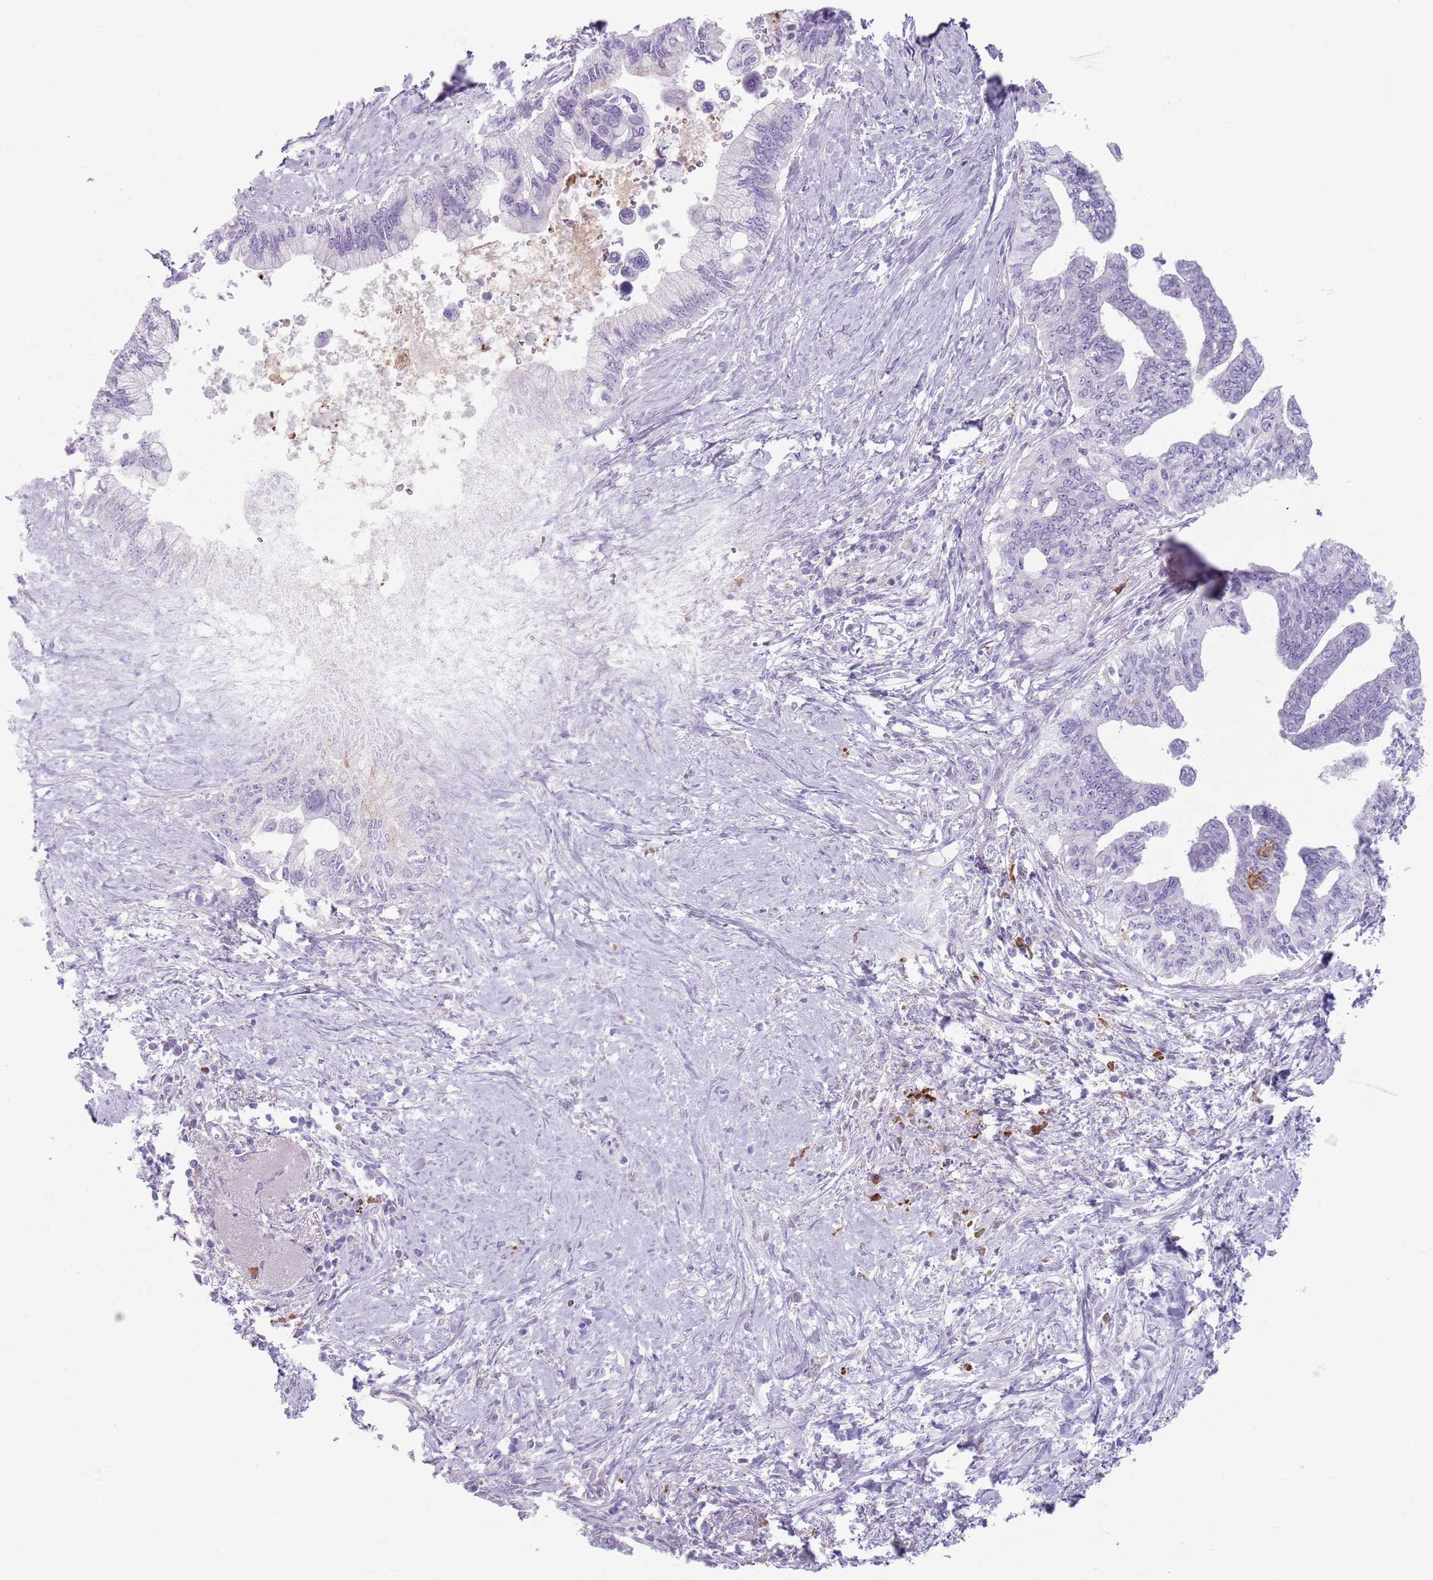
{"staining": {"intensity": "negative", "quantity": "none", "location": "none"}, "tissue": "pancreatic cancer", "cell_type": "Tumor cells", "image_type": "cancer", "snomed": [{"axis": "morphology", "description": "Adenocarcinoma, NOS"}, {"axis": "topography", "description": "Pancreas"}], "caption": "This histopathology image is of adenocarcinoma (pancreatic) stained with immunohistochemistry to label a protein in brown with the nuclei are counter-stained blue. There is no positivity in tumor cells.", "gene": "GDPGP1", "patient": {"sex": "female", "age": 83}}